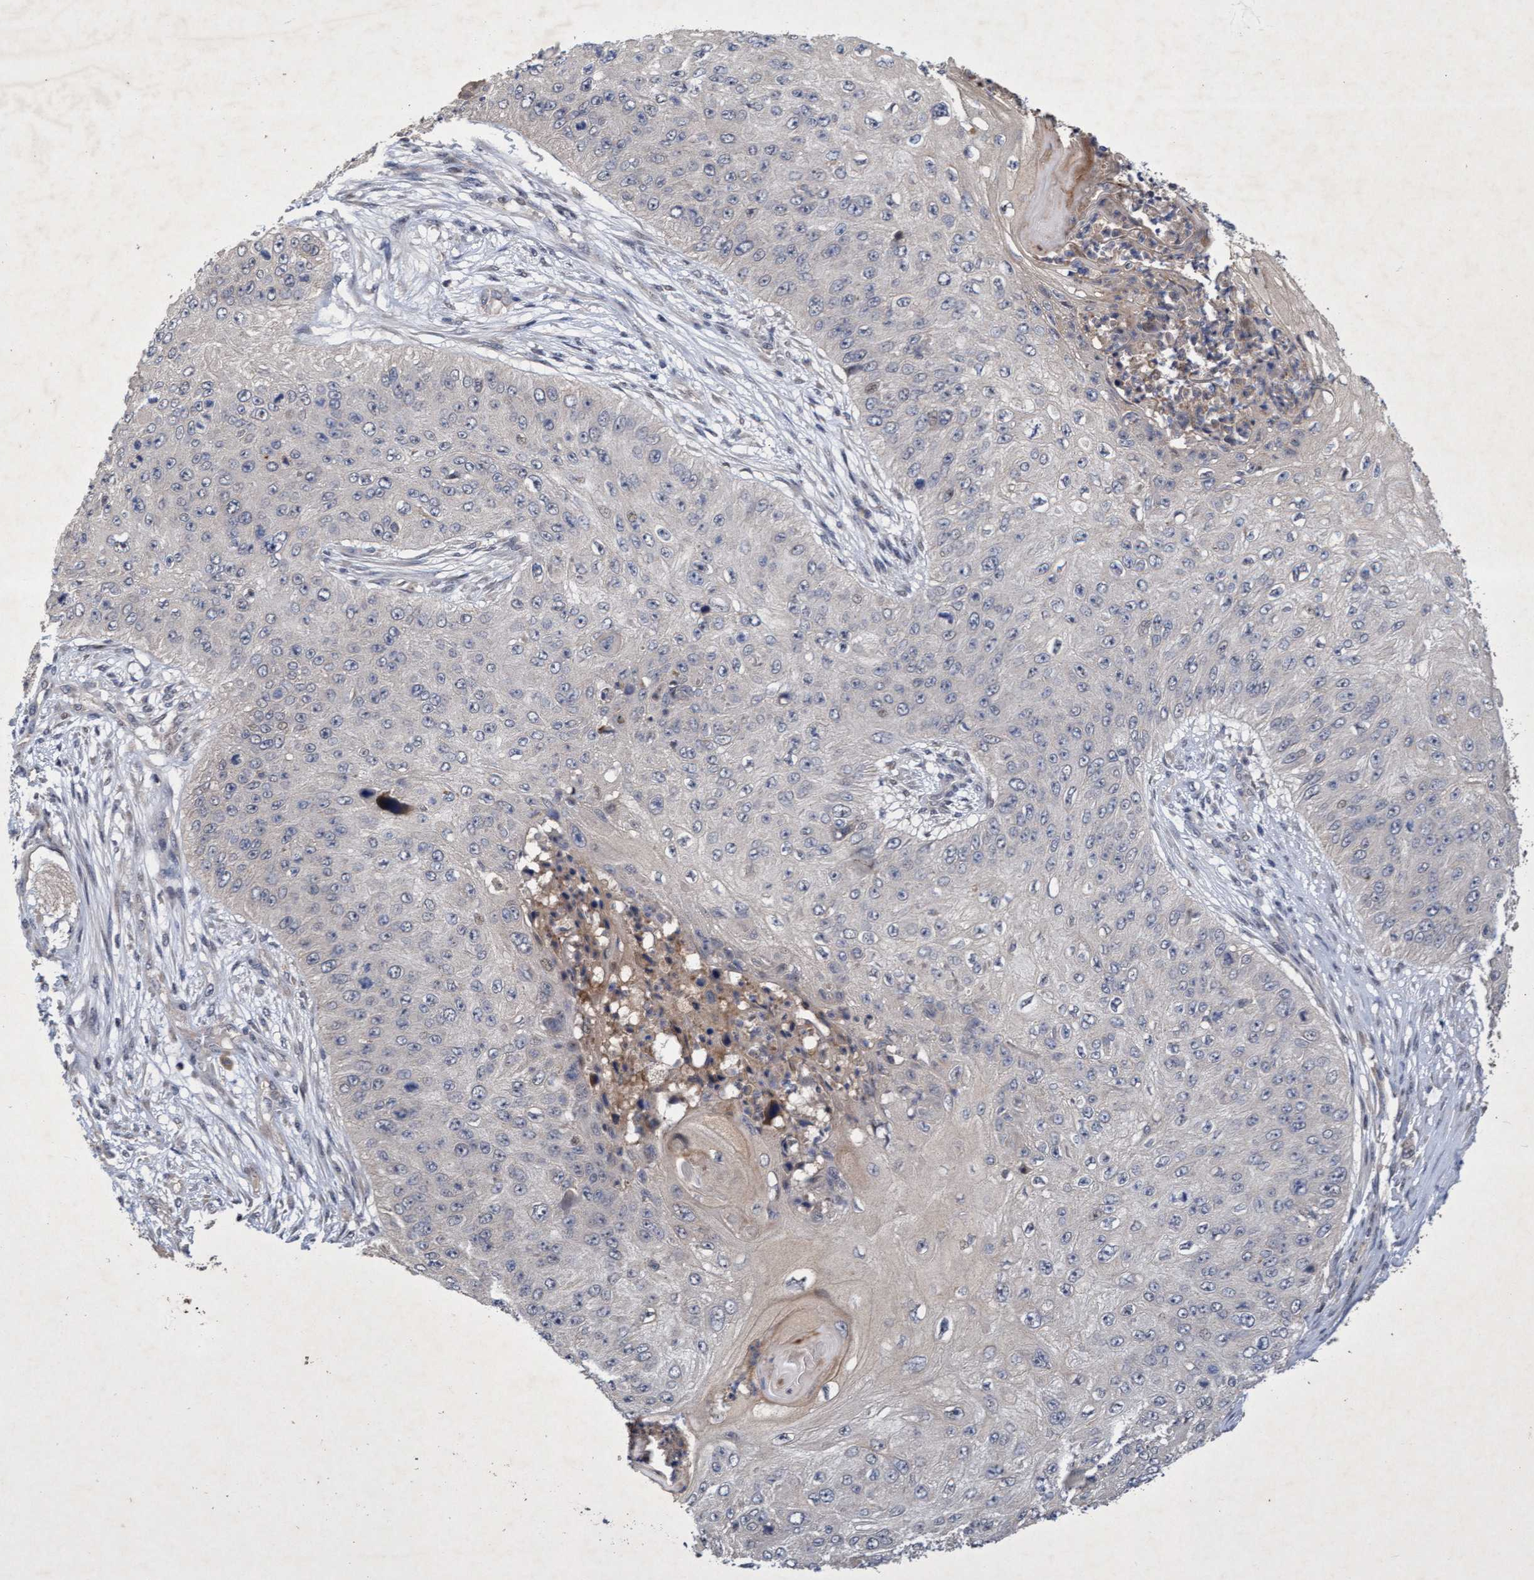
{"staining": {"intensity": "negative", "quantity": "none", "location": "none"}, "tissue": "skin cancer", "cell_type": "Tumor cells", "image_type": "cancer", "snomed": [{"axis": "morphology", "description": "Squamous cell carcinoma, NOS"}, {"axis": "topography", "description": "Skin"}], "caption": "Immunohistochemistry (IHC) micrograph of human skin cancer (squamous cell carcinoma) stained for a protein (brown), which reveals no positivity in tumor cells.", "gene": "ZNF677", "patient": {"sex": "female", "age": 80}}